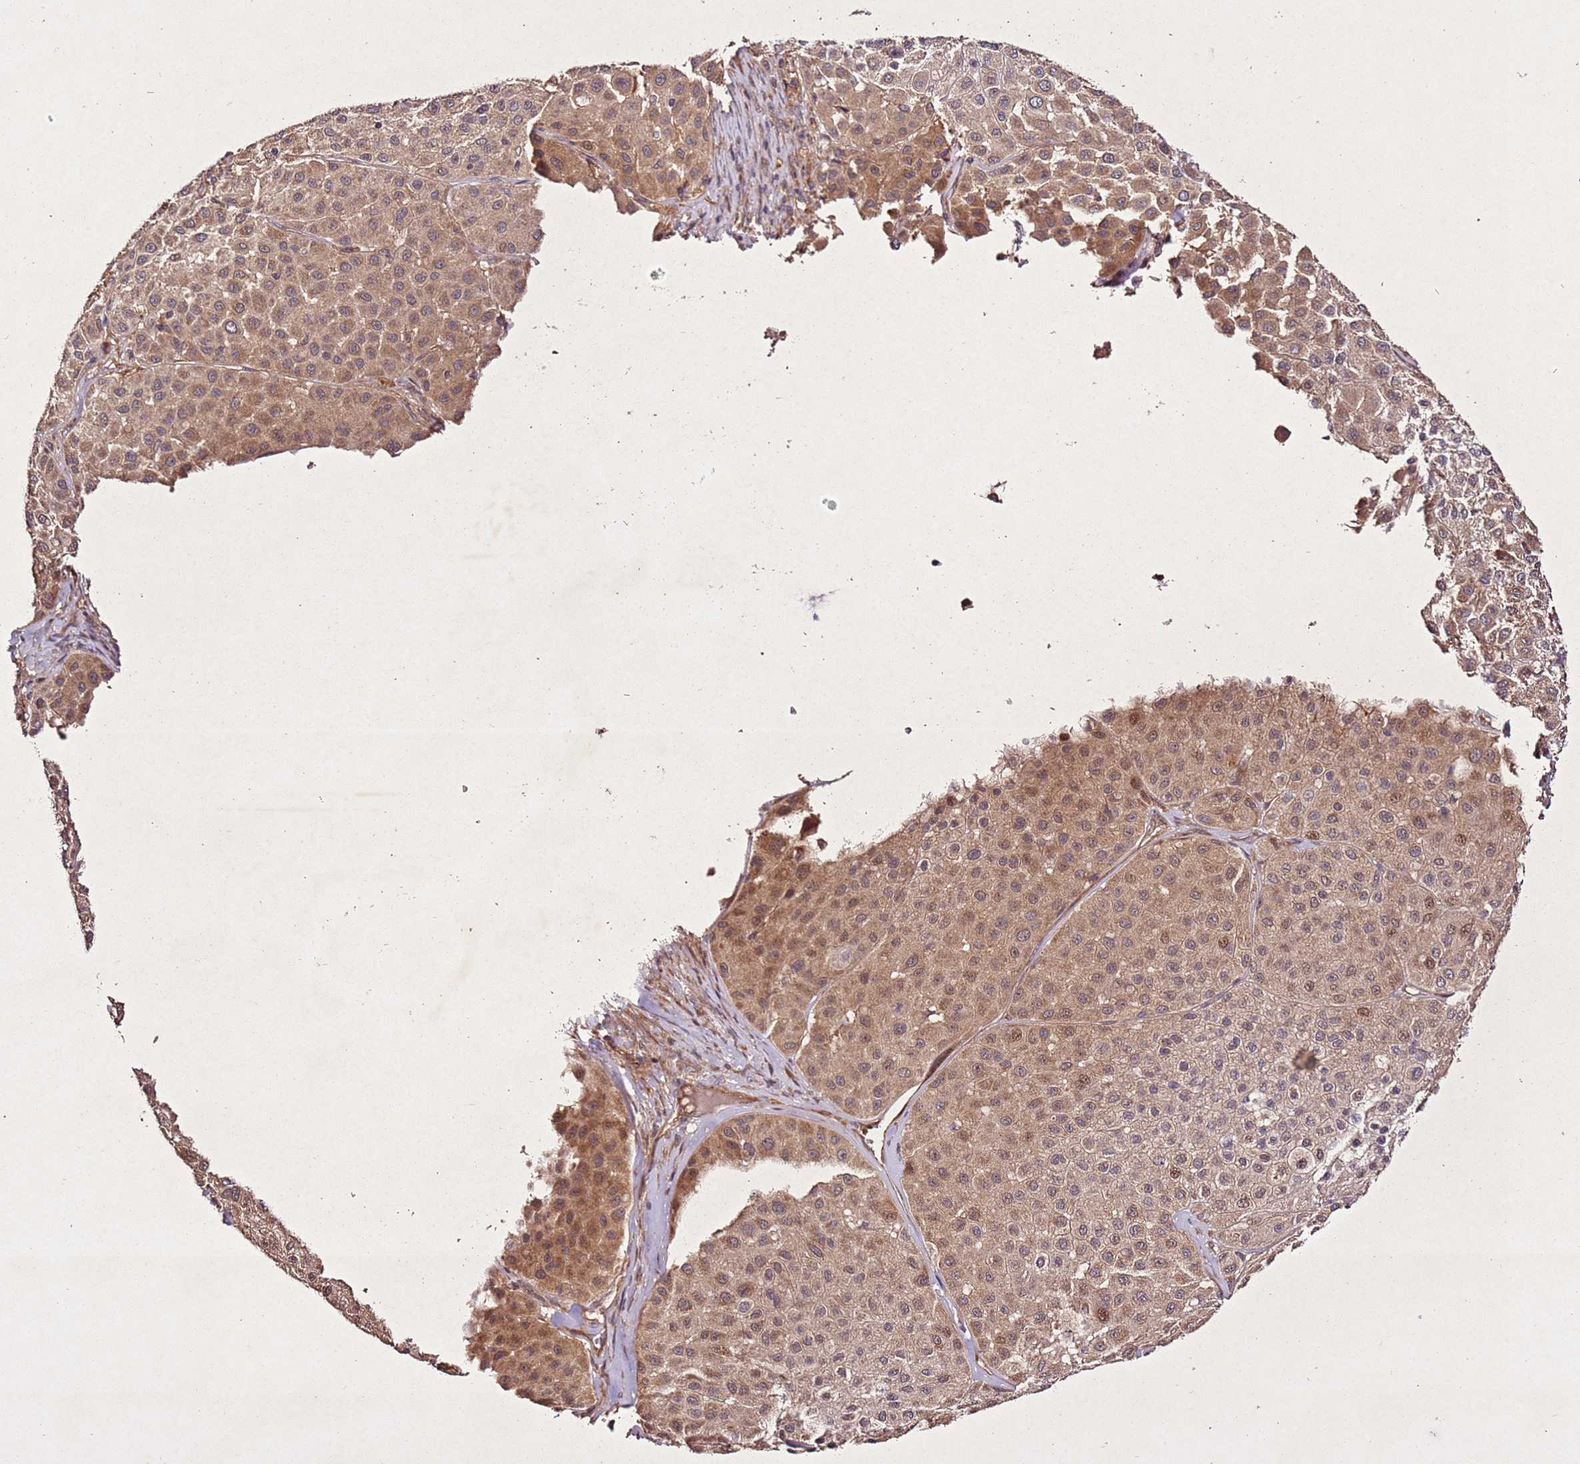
{"staining": {"intensity": "moderate", "quantity": ">75%", "location": "cytoplasmic/membranous"}, "tissue": "melanoma", "cell_type": "Tumor cells", "image_type": "cancer", "snomed": [{"axis": "morphology", "description": "Malignant melanoma, Metastatic site"}, {"axis": "topography", "description": "Smooth muscle"}], "caption": "Immunohistochemical staining of human melanoma demonstrates medium levels of moderate cytoplasmic/membranous staining in approximately >75% of tumor cells.", "gene": "PTMA", "patient": {"sex": "male", "age": 41}}